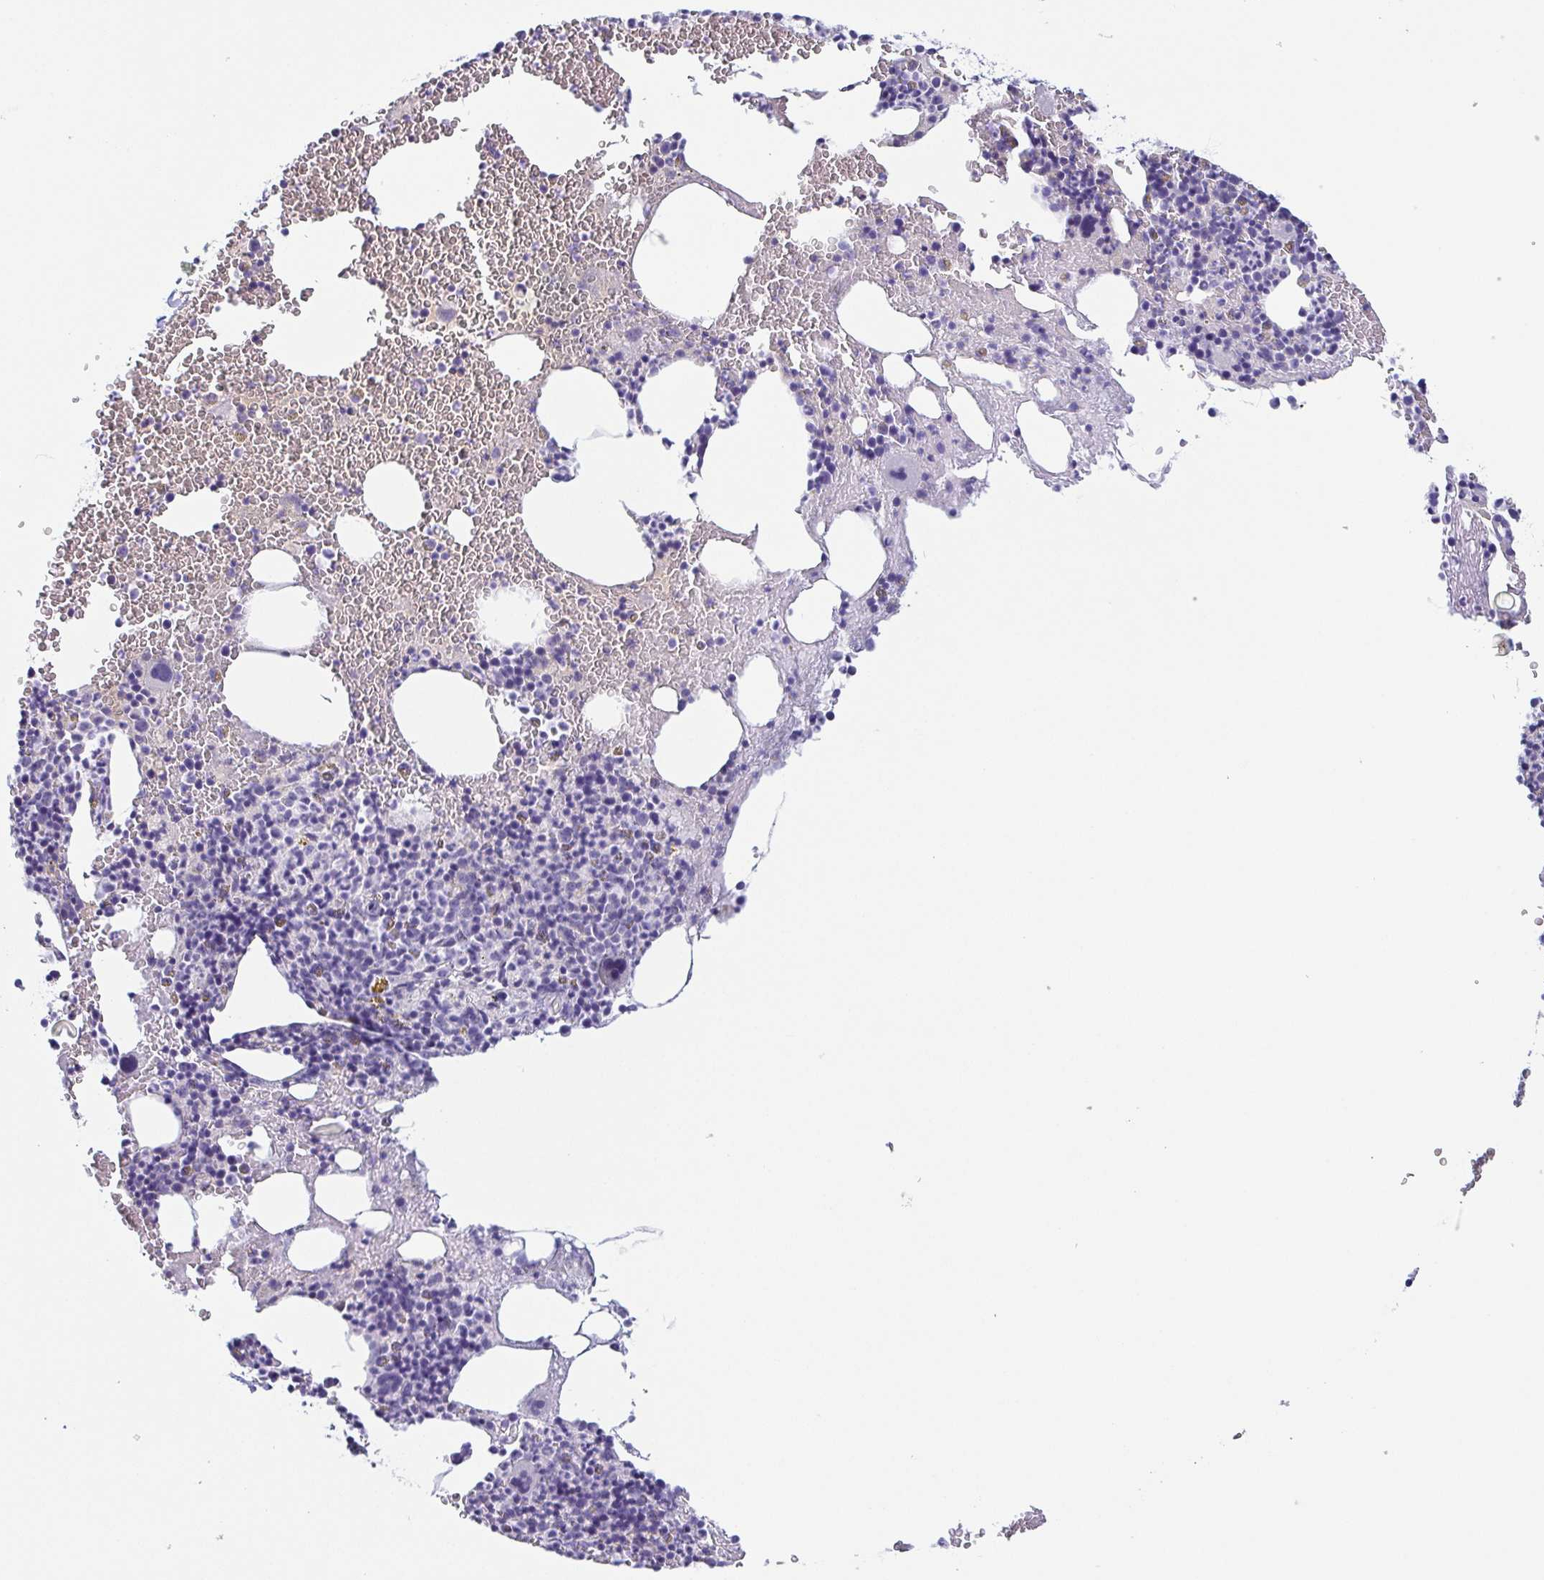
{"staining": {"intensity": "negative", "quantity": "none", "location": "none"}, "tissue": "bone marrow", "cell_type": "Hematopoietic cells", "image_type": "normal", "snomed": [{"axis": "morphology", "description": "Normal tissue, NOS"}, {"axis": "topography", "description": "Bone marrow"}], "caption": "IHC photomicrograph of unremarkable bone marrow: human bone marrow stained with DAB shows no significant protein expression in hematopoietic cells.", "gene": "LDLRAD1", "patient": {"sex": "male", "age": 47}}